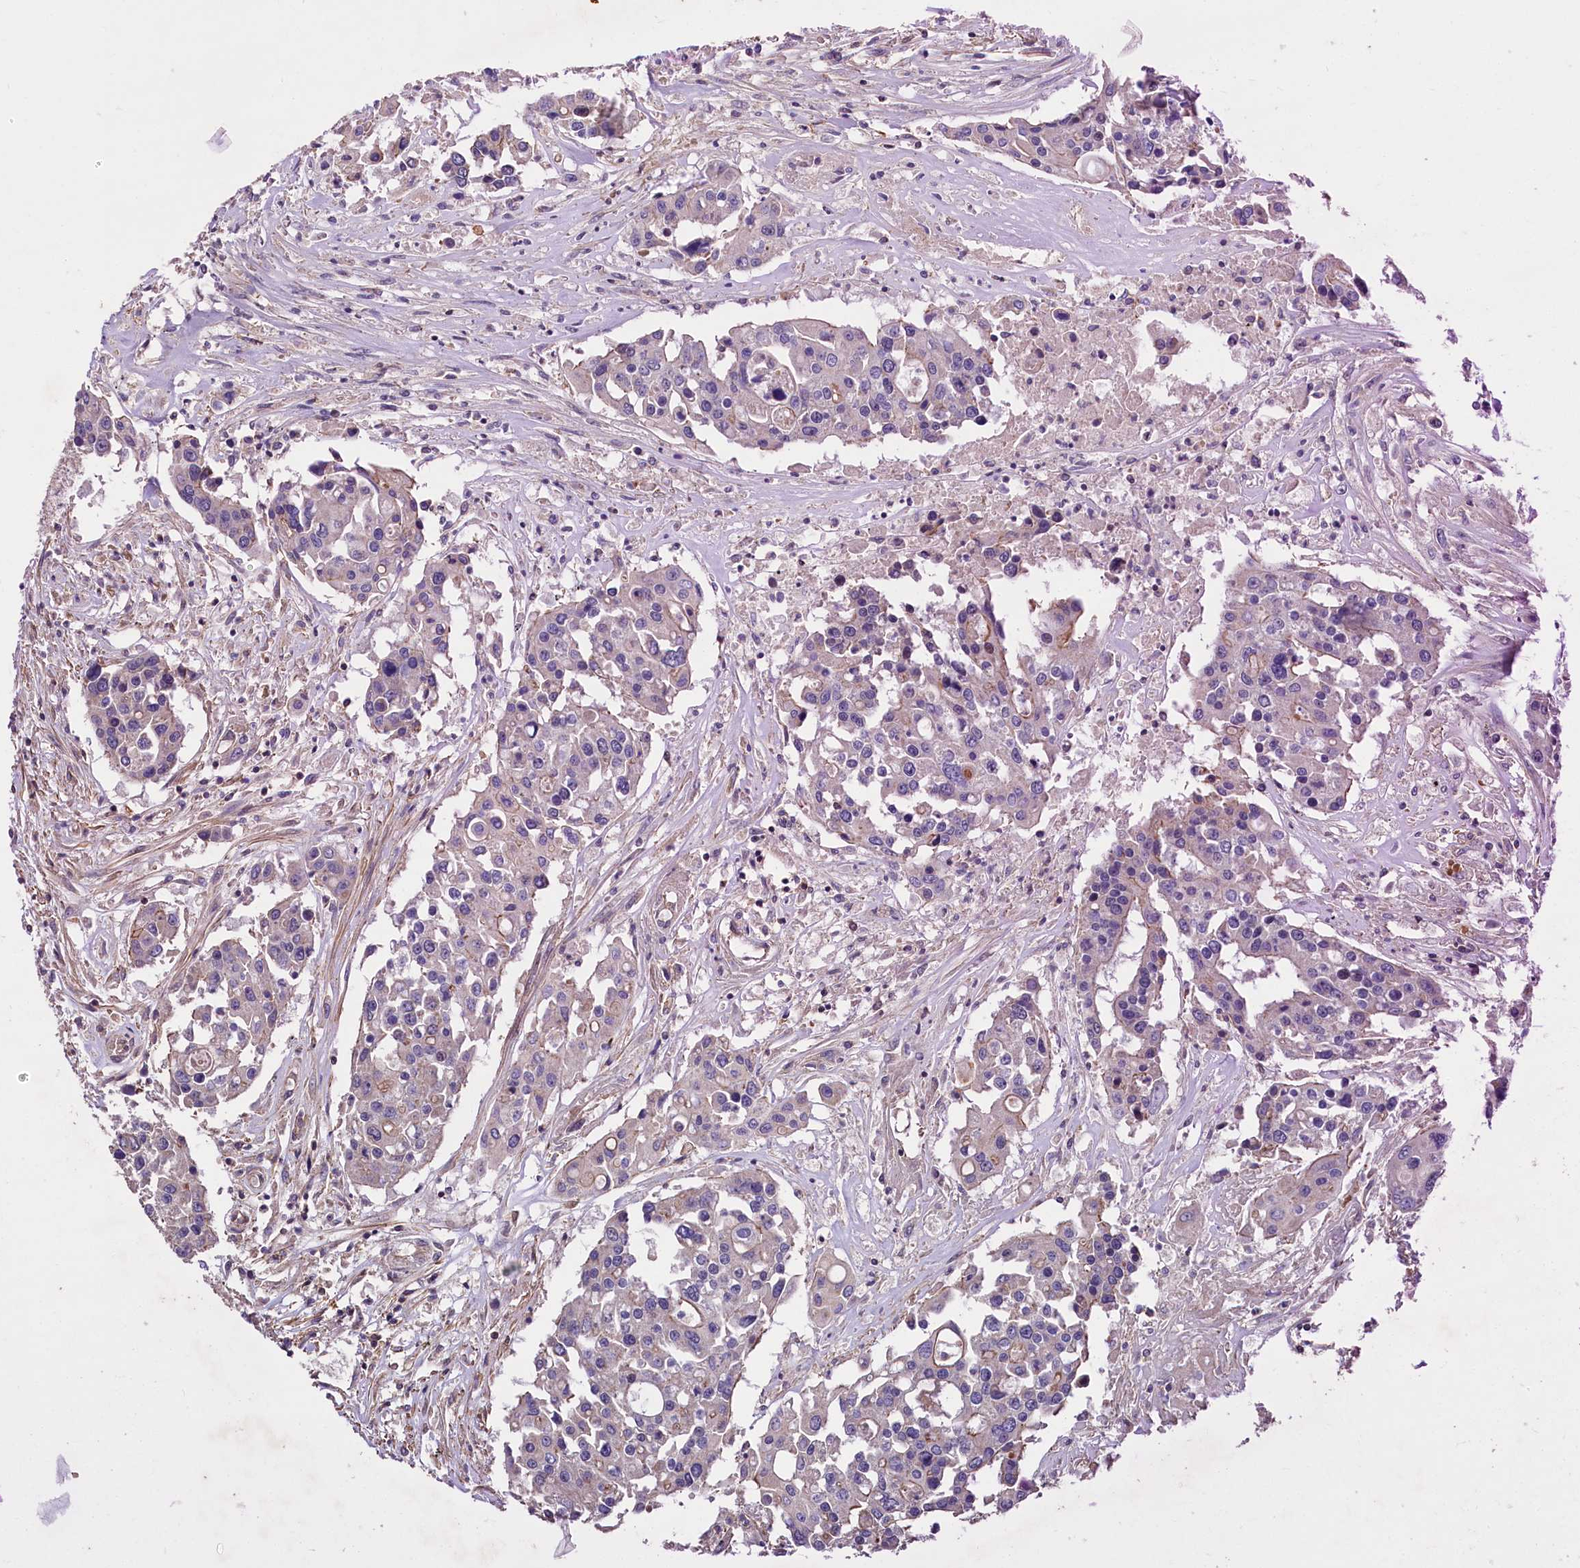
{"staining": {"intensity": "weak", "quantity": "<25%", "location": "cytoplasmic/membranous"}, "tissue": "colorectal cancer", "cell_type": "Tumor cells", "image_type": "cancer", "snomed": [{"axis": "morphology", "description": "Adenocarcinoma, NOS"}, {"axis": "topography", "description": "Colon"}], "caption": "There is no significant expression in tumor cells of colorectal cancer (adenocarcinoma). (DAB (3,3'-diaminobenzidine) IHC, high magnification).", "gene": "RPUSD3", "patient": {"sex": "male", "age": 77}}